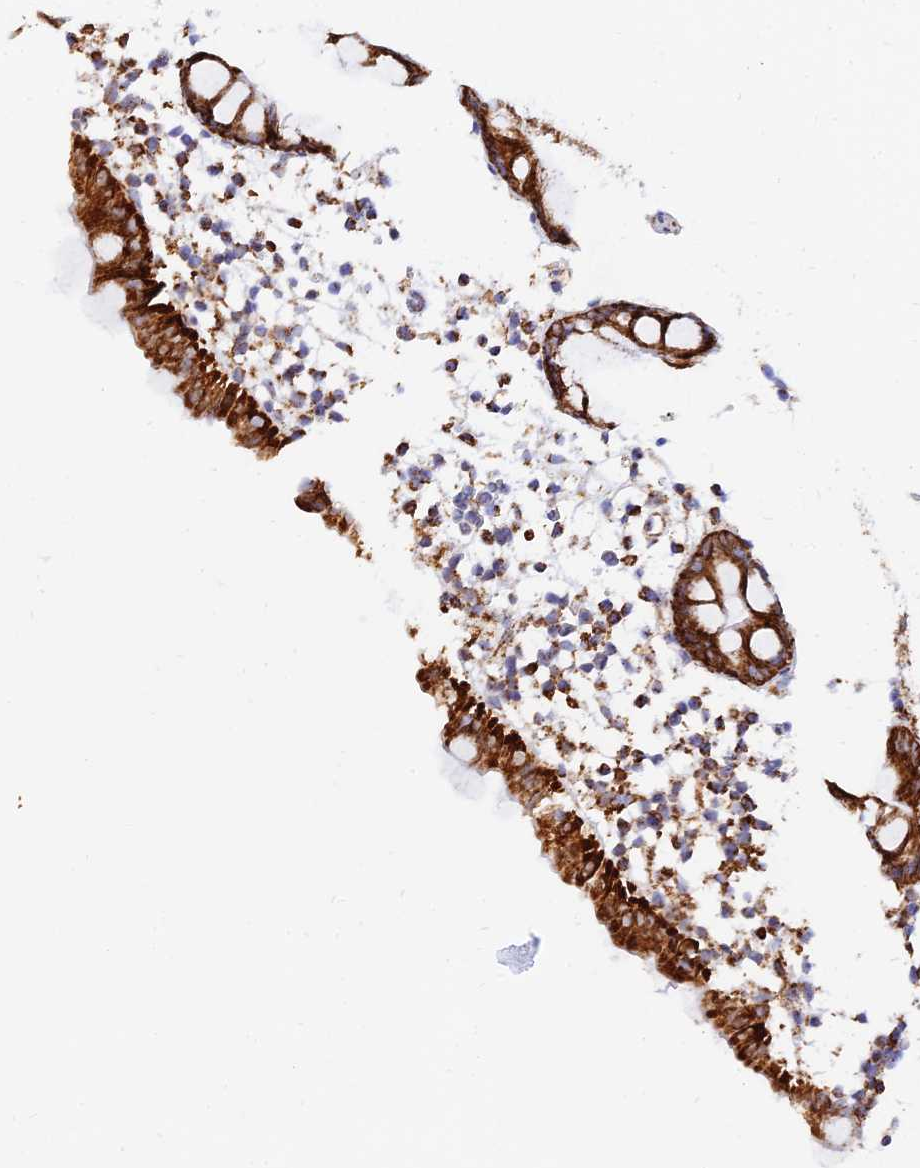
{"staining": {"intensity": "strong", "quantity": ">75%", "location": "cytoplasmic/membranous"}, "tissue": "appendix", "cell_type": "Glandular cells", "image_type": "normal", "snomed": [{"axis": "morphology", "description": "Normal tissue, NOS"}, {"axis": "topography", "description": "Appendix"}], "caption": "DAB (3,3'-diaminobenzidine) immunohistochemical staining of benign appendix reveals strong cytoplasmic/membranous protein staining in about >75% of glandular cells.", "gene": "NDUFB6", "patient": {"sex": "female", "age": 20}}